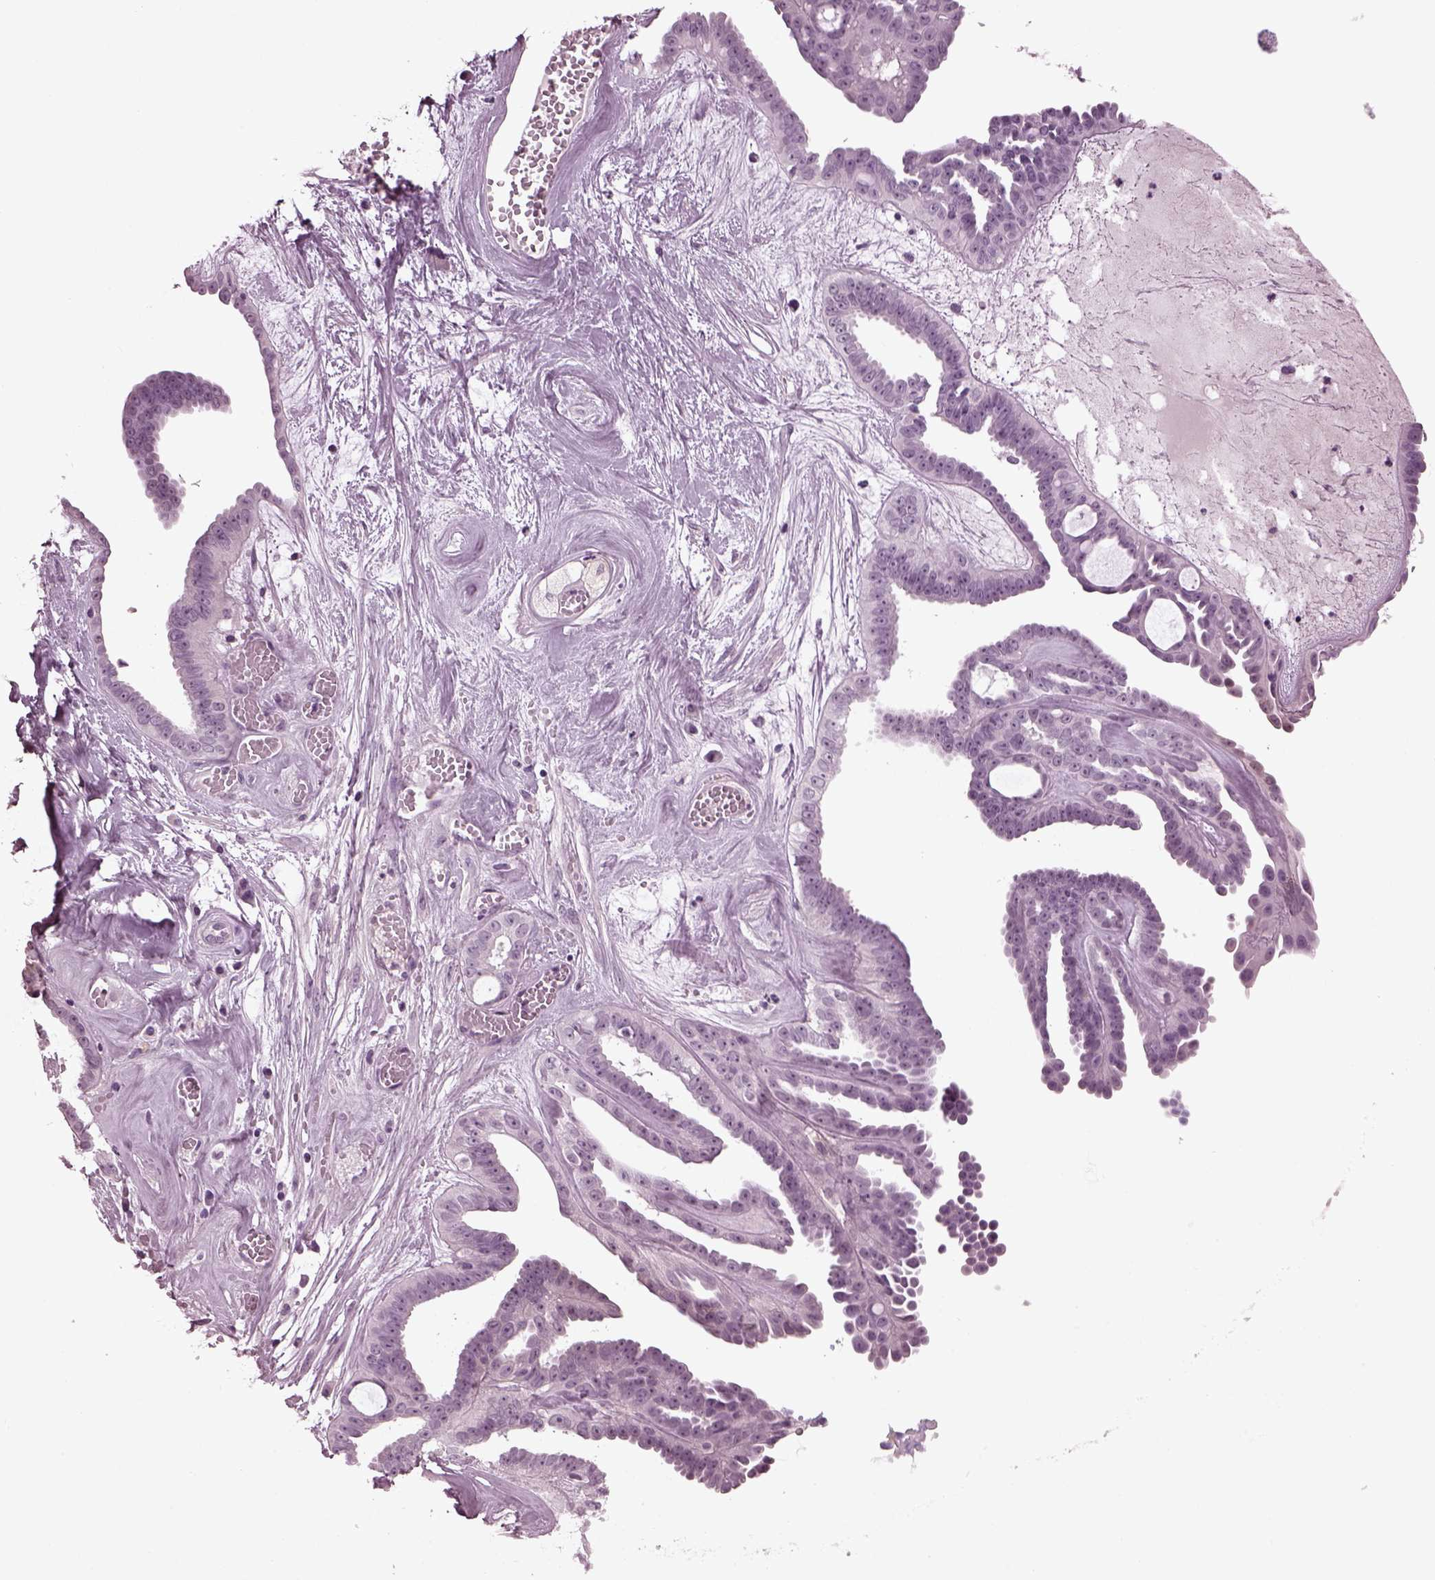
{"staining": {"intensity": "negative", "quantity": "none", "location": "none"}, "tissue": "ovarian cancer", "cell_type": "Tumor cells", "image_type": "cancer", "snomed": [{"axis": "morphology", "description": "Cystadenocarcinoma, serous, NOS"}, {"axis": "topography", "description": "Ovary"}], "caption": "Image shows no significant protein expression in tumor cells of serous cystadenocarcinoma (ovarian).", "gene": "SLC6A17", "patient": {"sex": "female", "age": 71}}